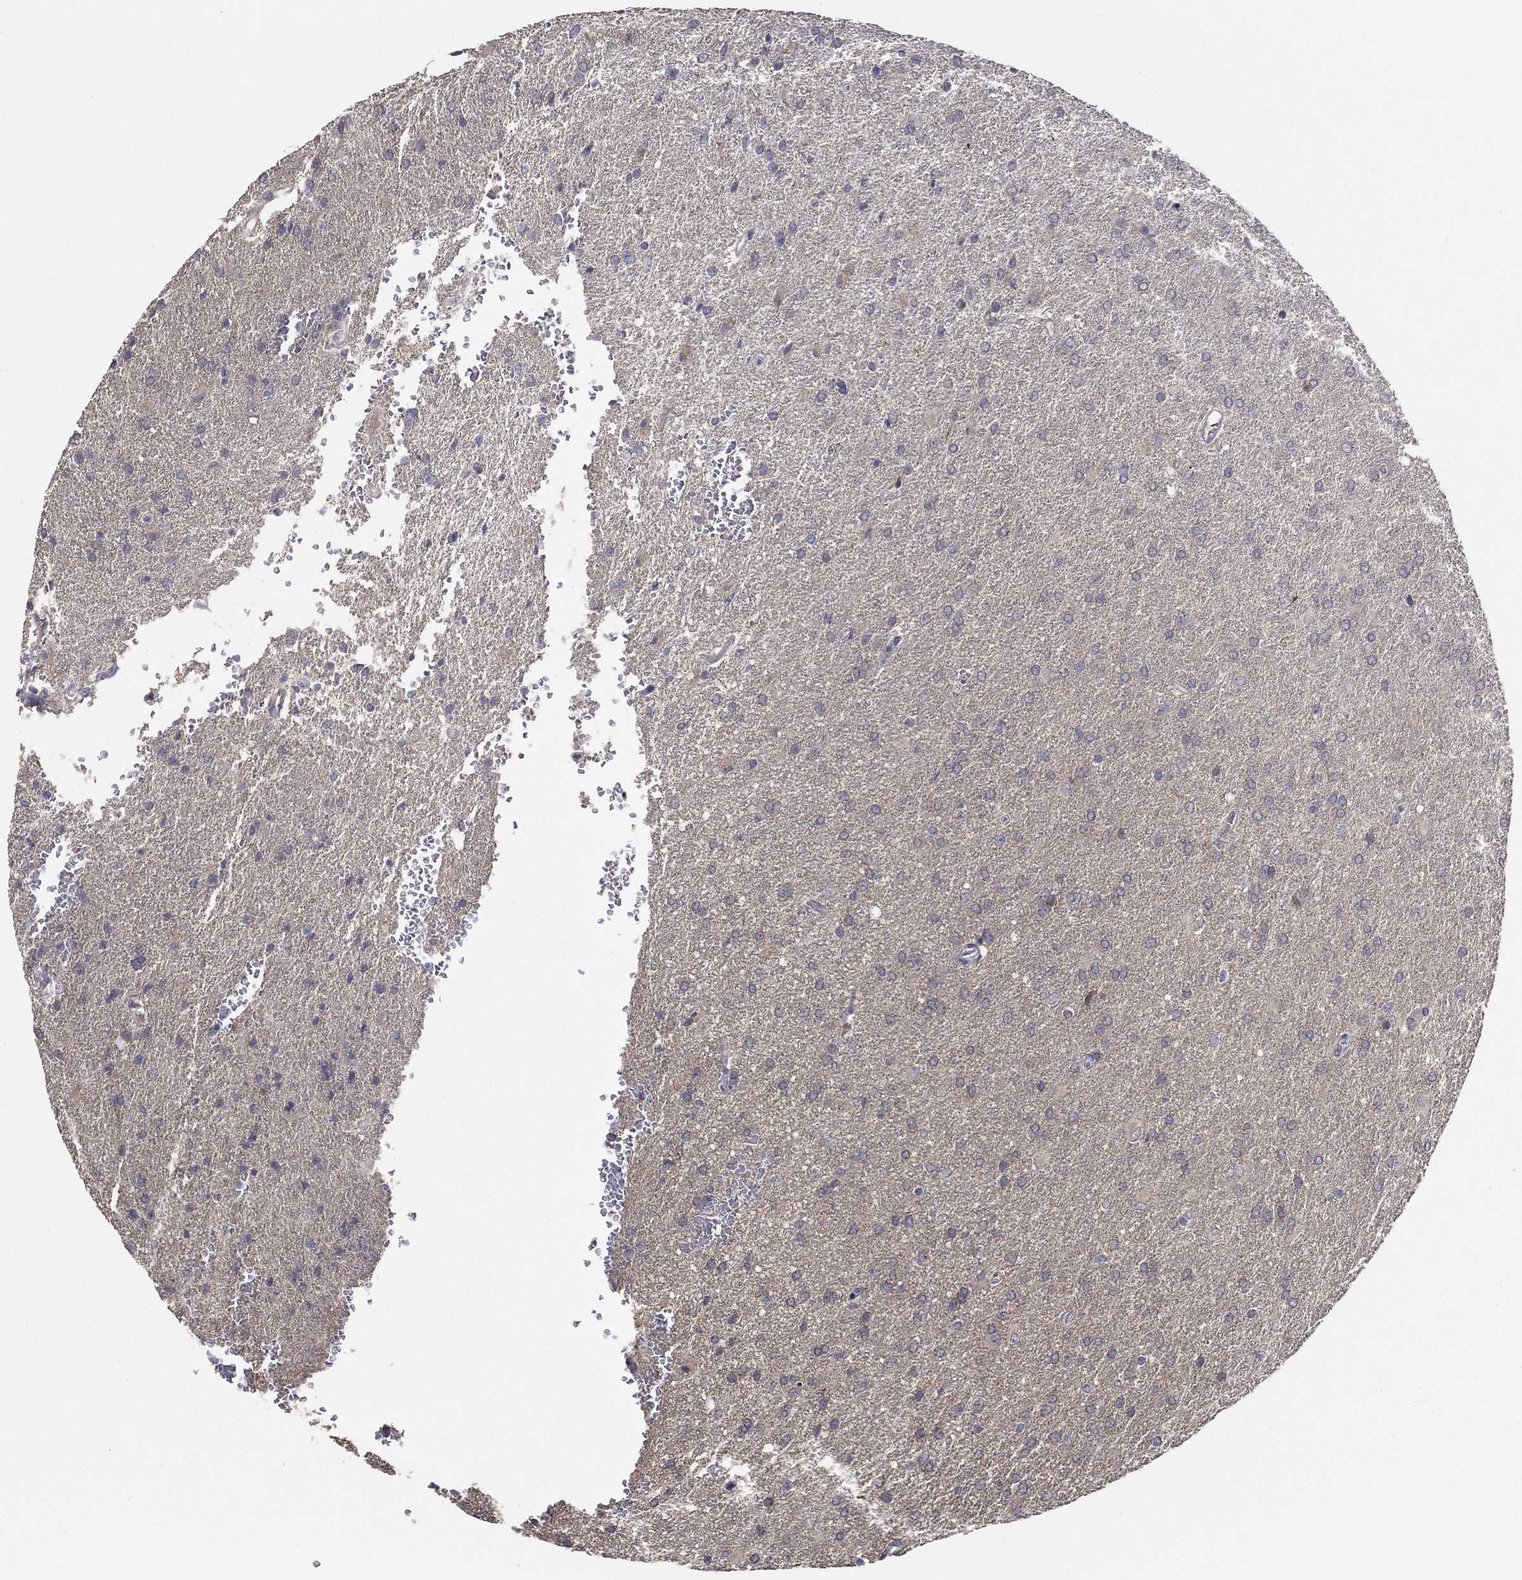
{"staining": {"intensity": "negative", "quantity": "none", "location": "none"}, "tissue": "glioma", "cell_type": "Tumor cells", "image_type": "cancer", "snomed": [{"axis": "morphology", "description": "Glioma, malignant, High grade"}, {"axis": "topography", "description": "Brain"}], "caption": "This is a histopathology image of IHC staining of malignant glioma (high-grade), which shows no staining in tumor cells.", "gene": "DOCK3", "patient": {"sex": "male", "age": 68}}